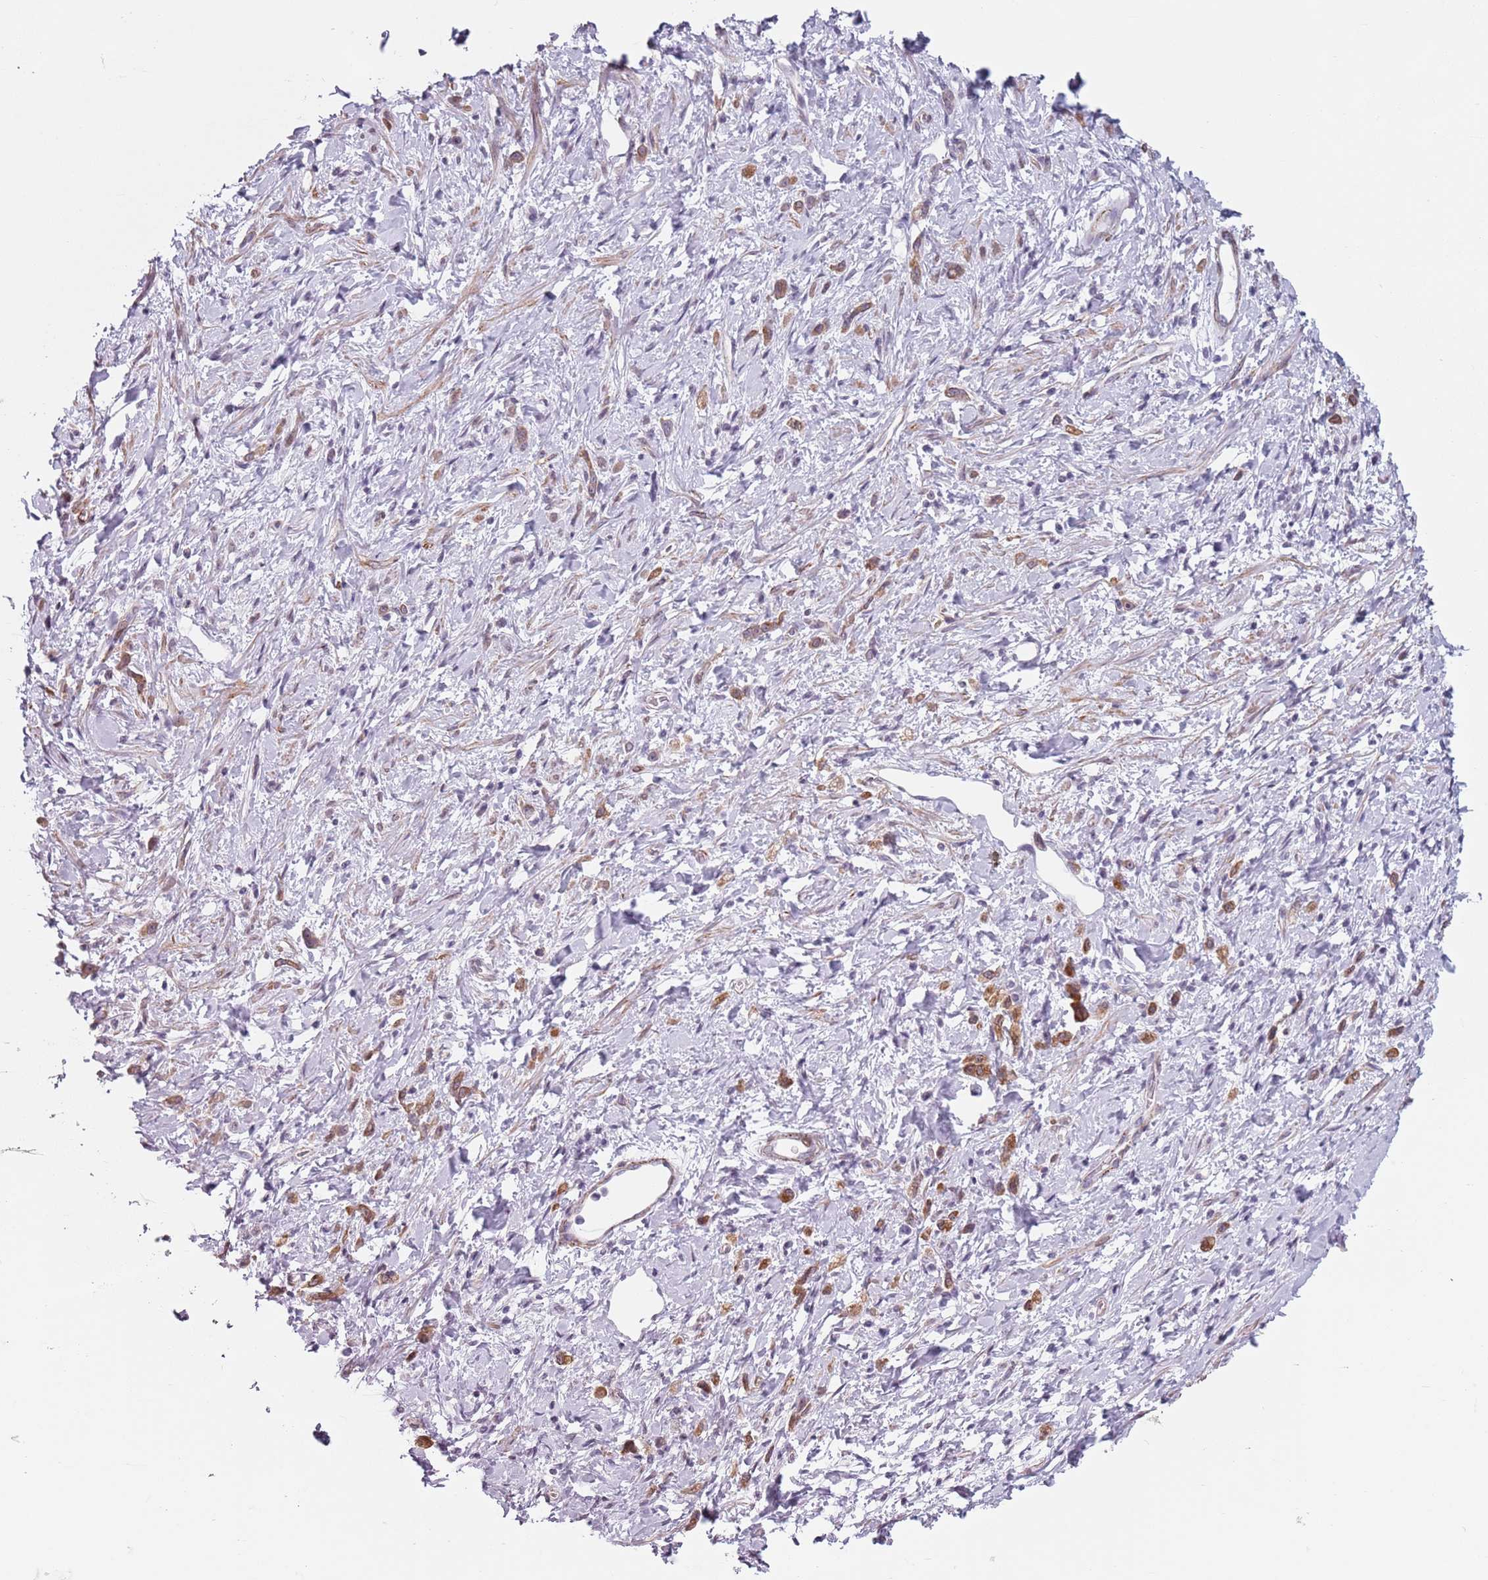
{"staining": {"intensity": "moderate", "quantity": ">75%", "location": "cytoplasmic/membranous"}, "tissue": "stomach cancer", "cell_type": "Tumor cells", "image_type": "cancer", "snomed": [{"axis": "morphology", "description": "Adenocarcinoma, NOS"}, {"axis": "topography", "description": "Stomach"}], "caption": "Protein expression analysis of stomach cancer demonstrates moderate cytoplasmic/membranous staining in approximately >75% of tumor cells.", "gene": "TMC4", "patient": {"sex": "female", "age": 60}}